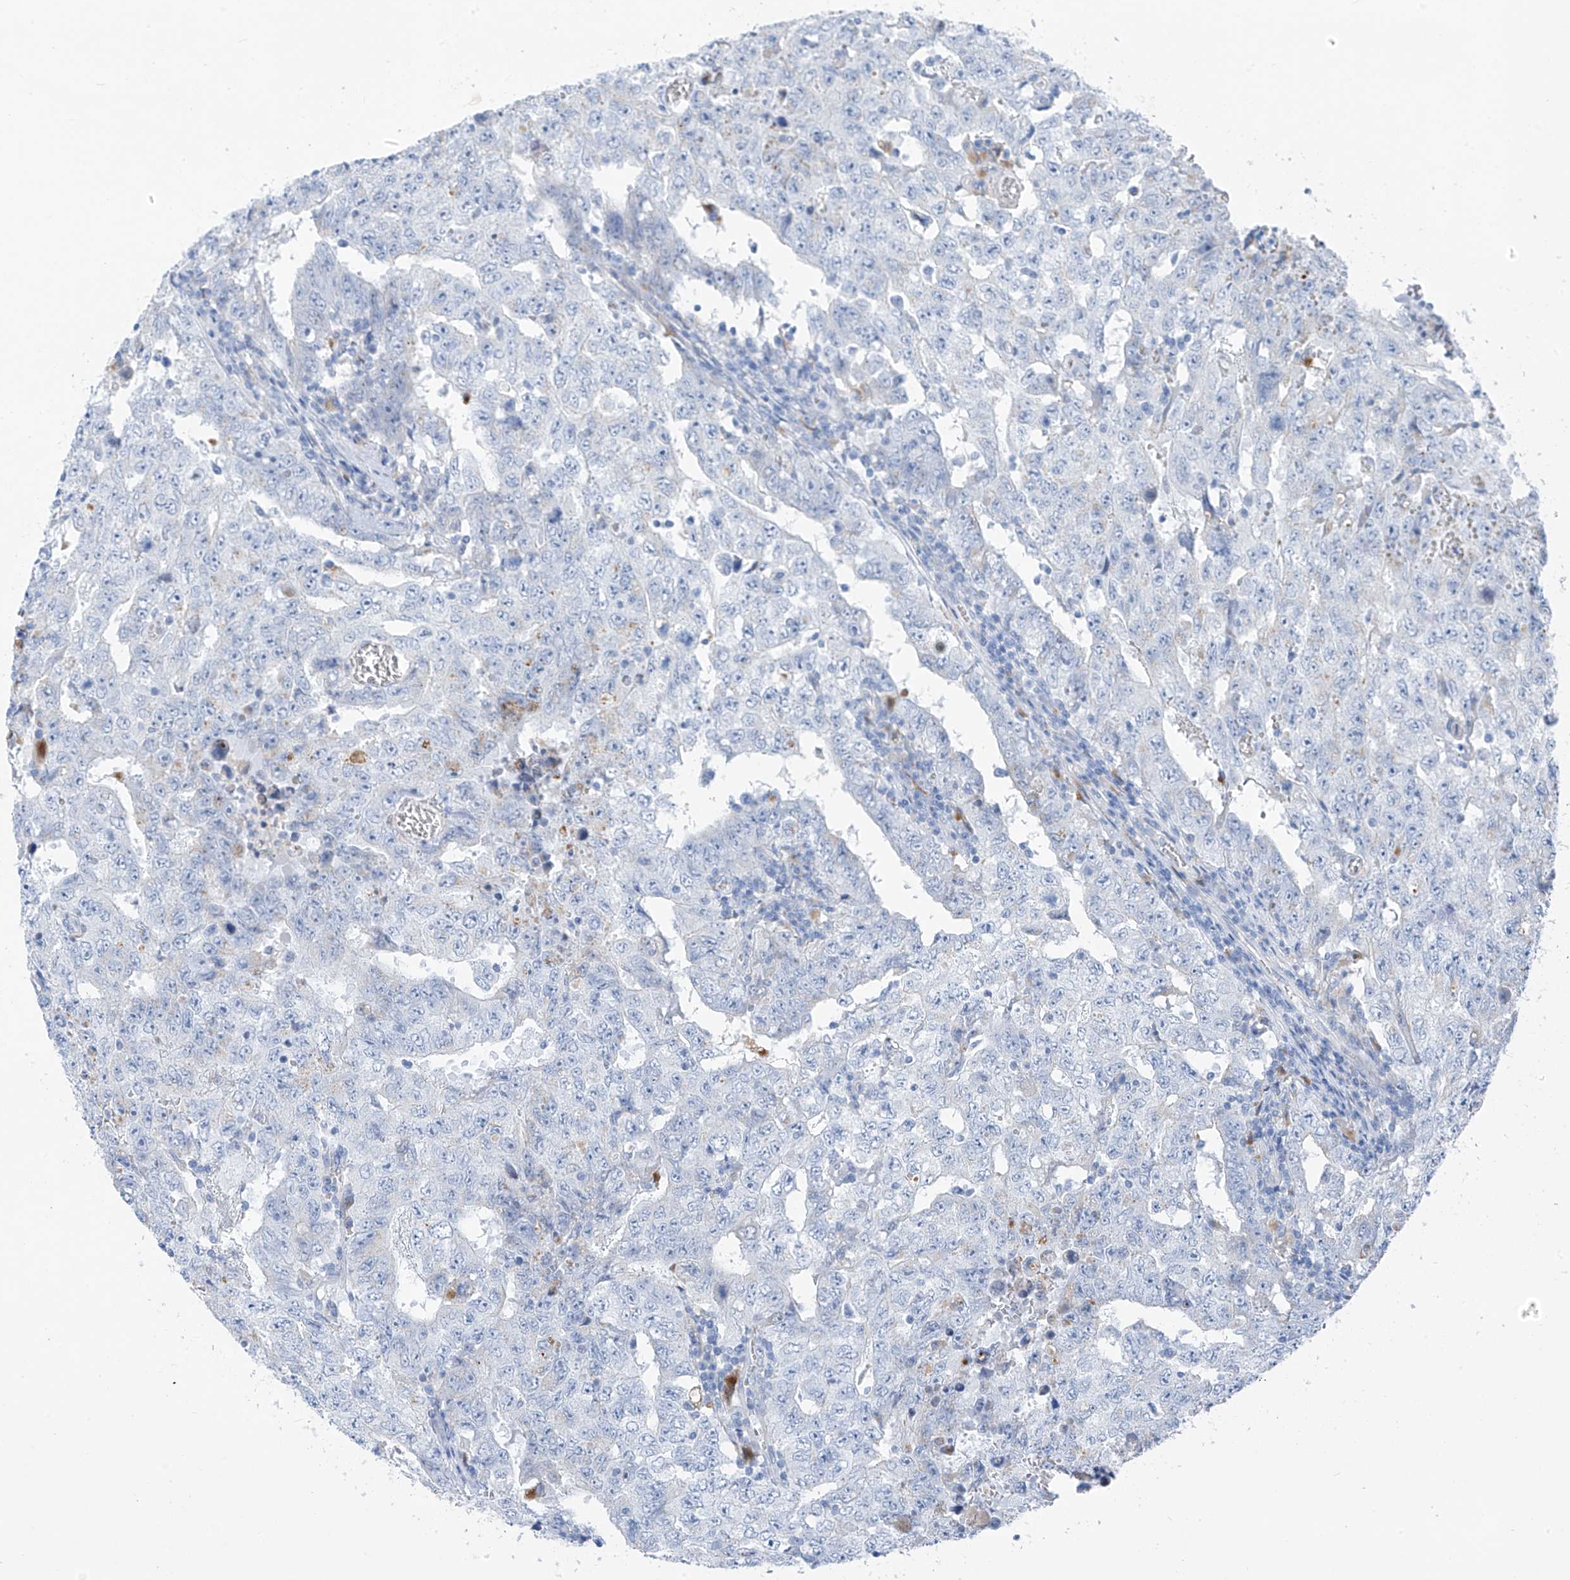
{"staining": {"intensity": "negative", "quantity": "none", "location": "none"}, "tissue": "testis cancer", "cell_type": "Tumor cells", "image_type": "cancer", "snomed": [{"axis": "morphology", "description": "Carcinoma, Embryonal, NOS"}, {"axis": "topography", "description": "Testis"}], "caption": "This is an immunohistochemistry (IHC) photomicrograph of human testis cancer (embryonal carcinoma). There is no positivity in tumor cells.", "gene": "GLMP", "patient": {"sex": "male", "age": 26}}